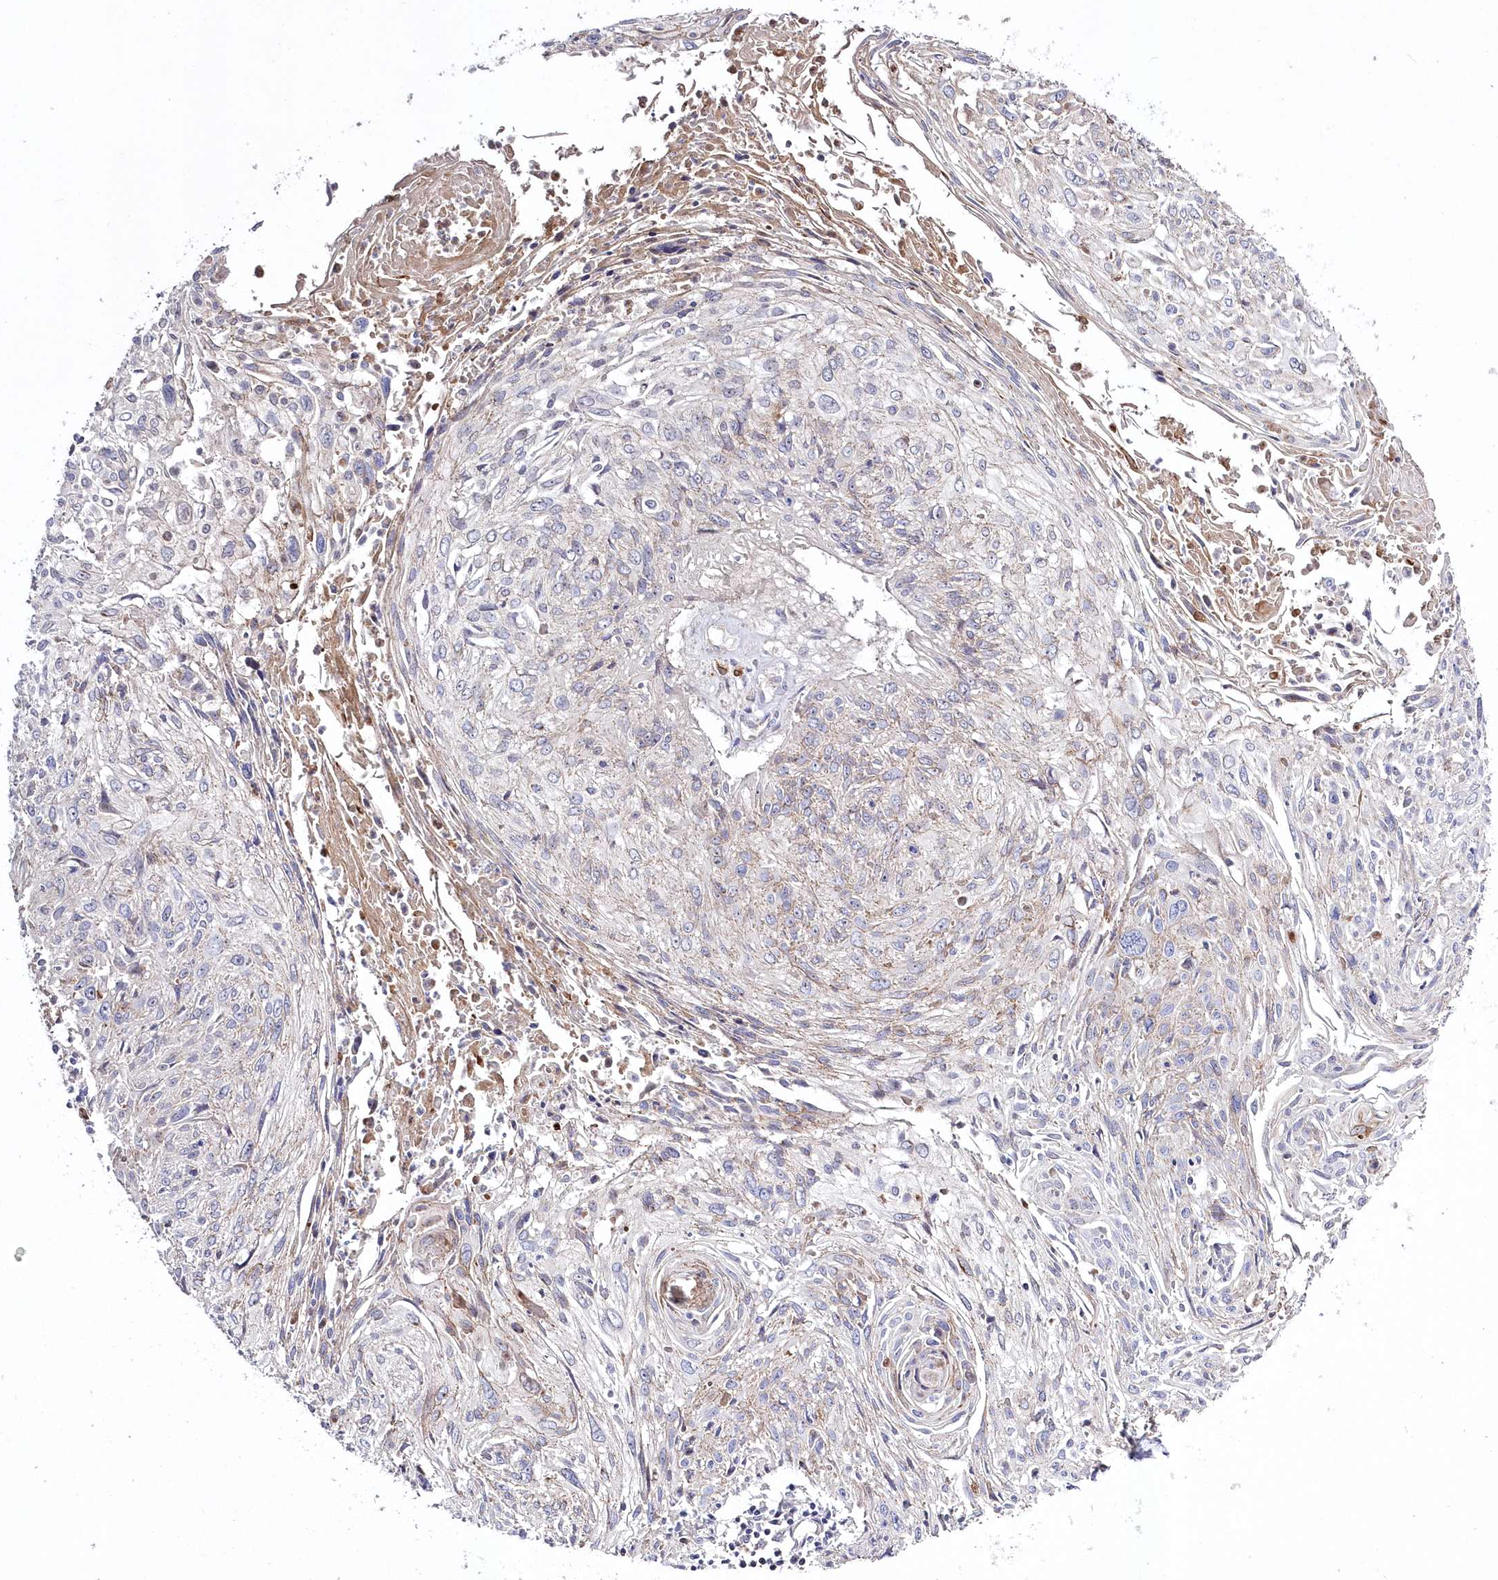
{"staining": {"intensity": "weak", "quantity": "<25%", "location": "cytoplasmic/membranous"}, "tissue": "cervical cancer", "cell_type": "Tumor cells", "image_type": "cancer", "snomed": [{"axis": "morphology", "description": "Squamous cell carcinoma, NOS"}, {"axis": "topography", "description": "Cervix"}], "caption": "Immunohistochemical staining of cervical squamous cell carcinoma shows no significant positivity in tumor cells.", "gene": "WBP1L", "patient": {"sex": "female", "age": 51}}